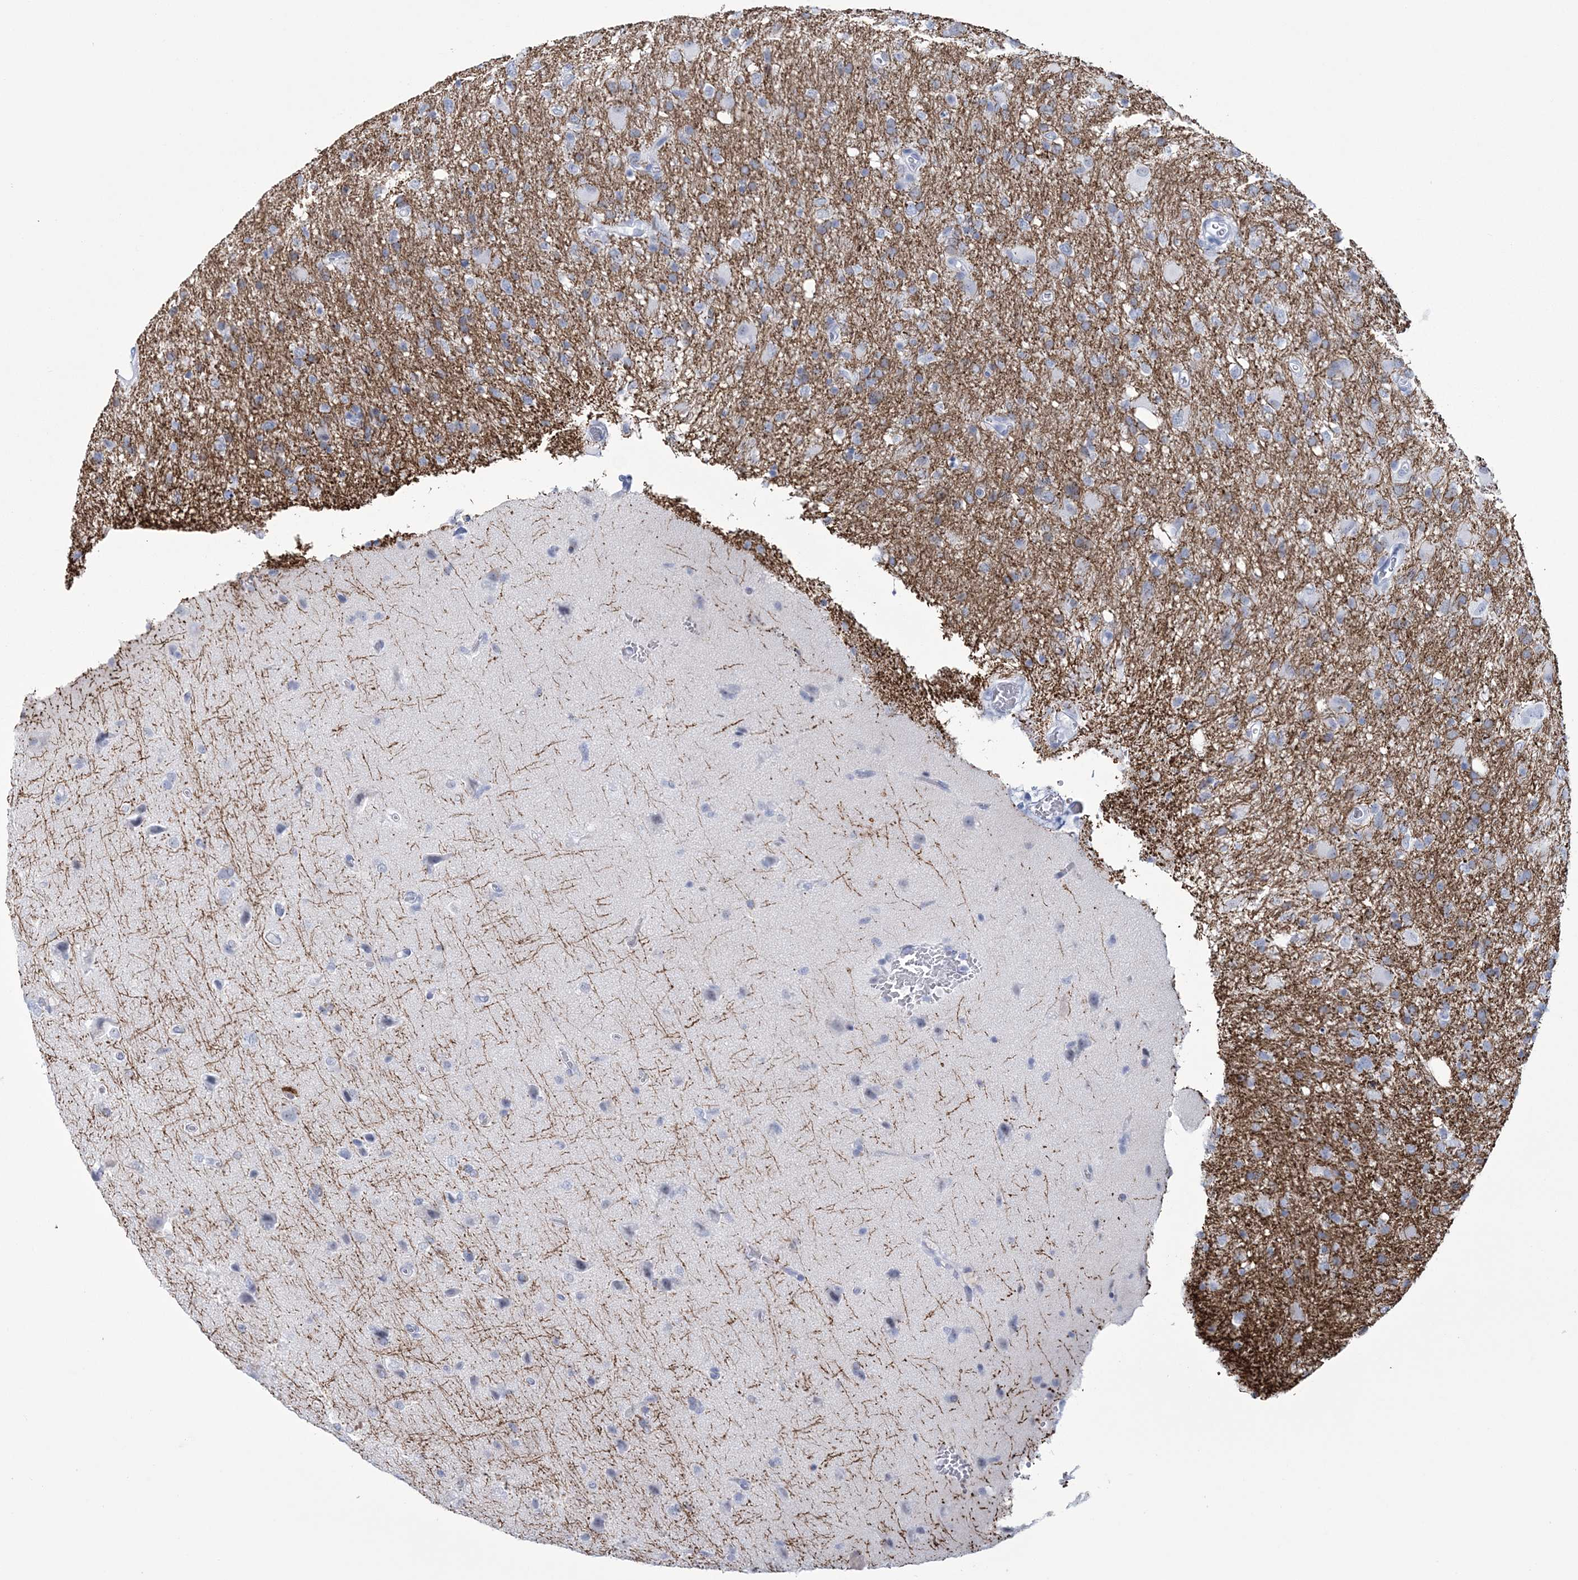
{"staining": {"intensity": "negative", "quantity": "none", "location": "none"}, "tissue": "glioma", "cell_type": "Tumor cells", "image_type": "cancer", "snomed": [{"axis": "morphology", "description": "Glioma, malignant, High grade"}, {"axis": "topography", "description": "Brain"}], "caption": "This is a histopathology image of immunohistochemistry (IHC) staining of glioma, which shows no positivity in tumor cells.", "gene": "DPCD", "patient": {"sex": "female", "age": 57}}